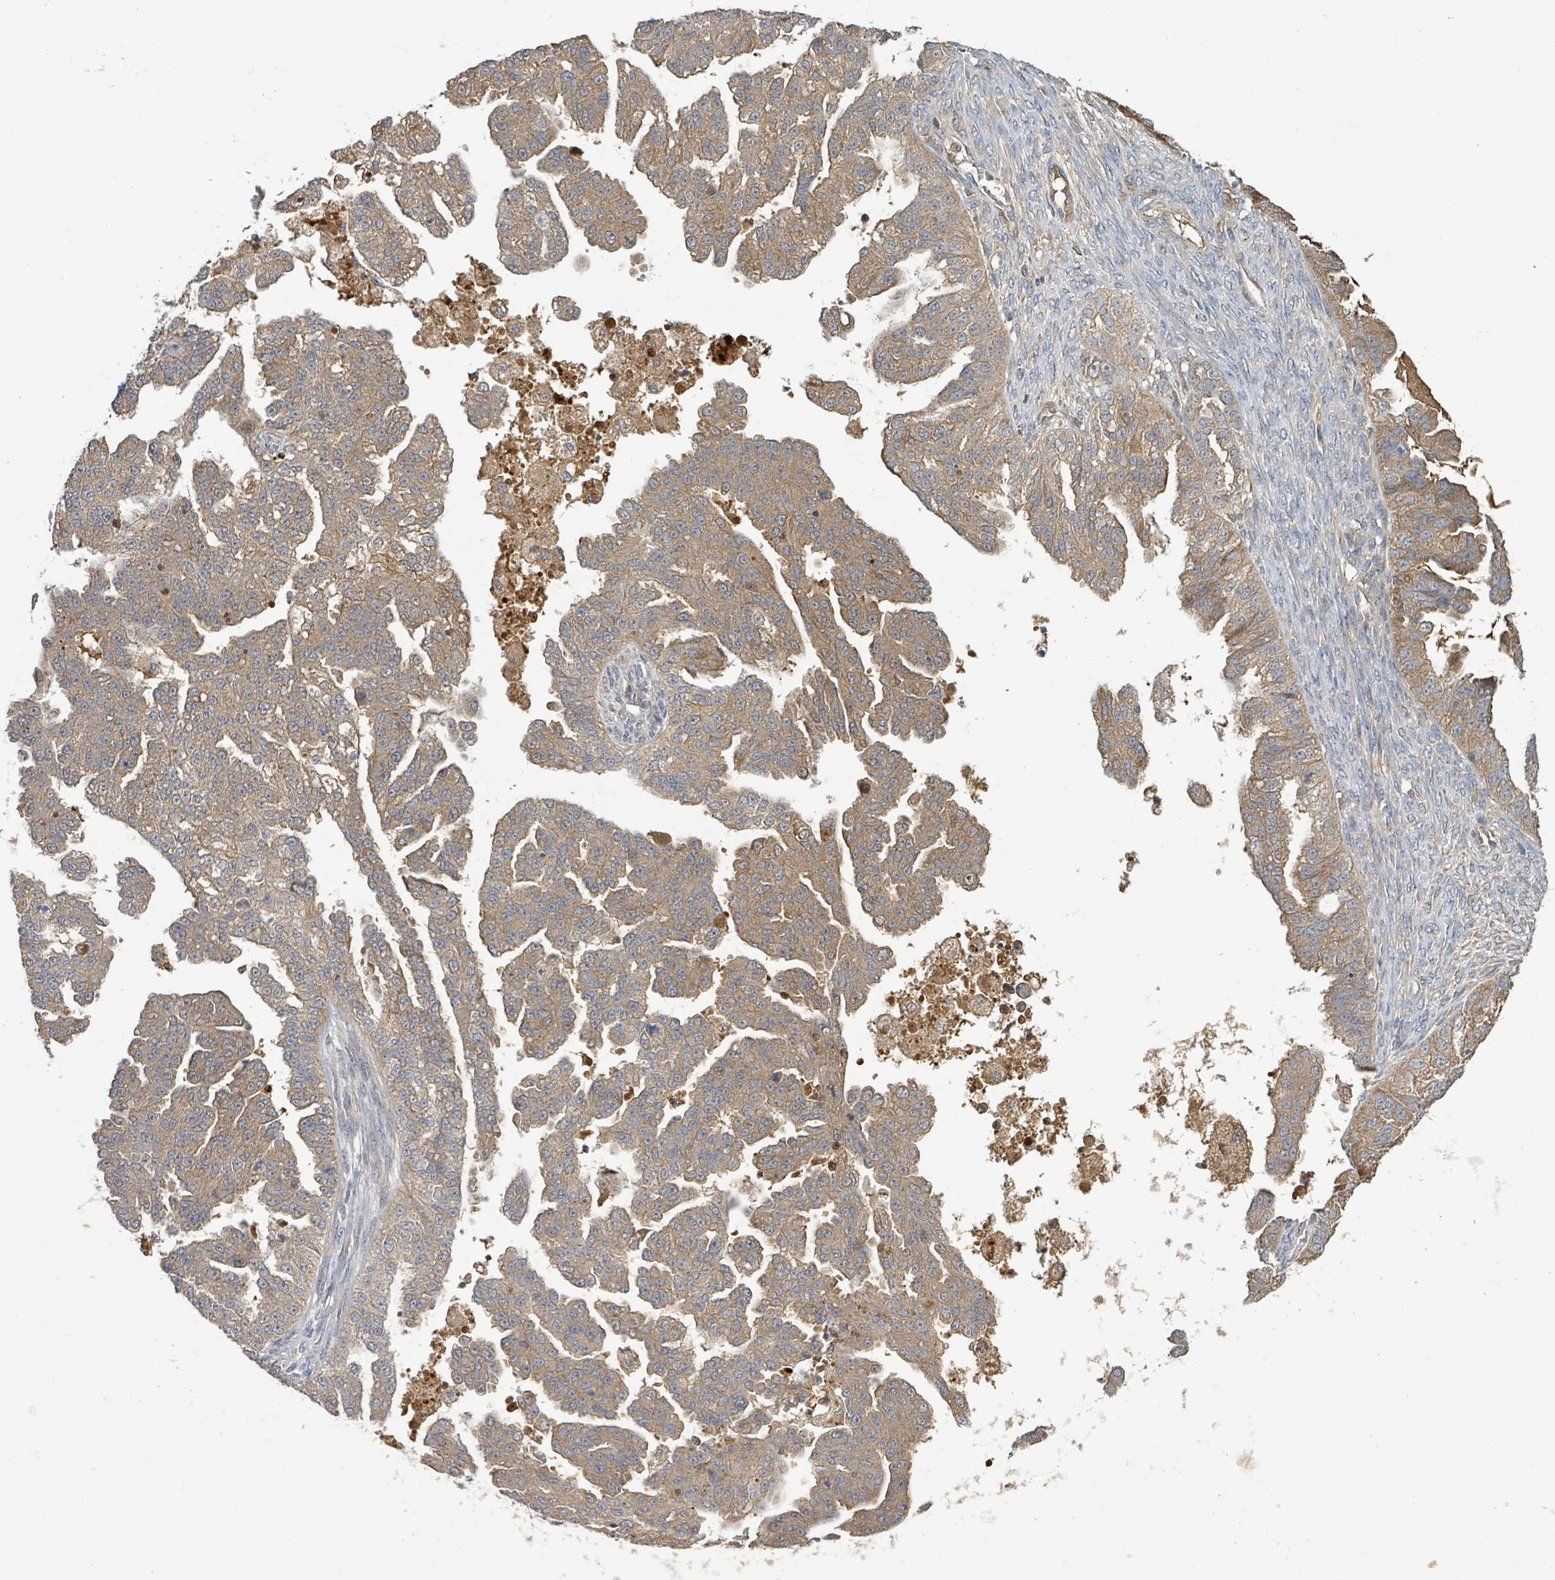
{"staining": {"intensity": "weak", "quantity": ">75%", "location": "cytoplasmic/membranous"}, "tissue": "ovarian cancer", "cell_type": "Tumor cells", "image_type": "cancer", "snomed": [{"axis": "morphology", "description": "Cystadenocarcinoma, serous, NOS"}, {"axis": "topography", "description": "Ovary"}], "caption": "This histopathology image shows IHC staining of human ovarian cancer (serous cystadenocarcinoma), with low weak cytoplasmic/membranous staining in about >75% of tumor cells.", "gene": "STARD4", "patient": {"sex": "female", "age": 58}}